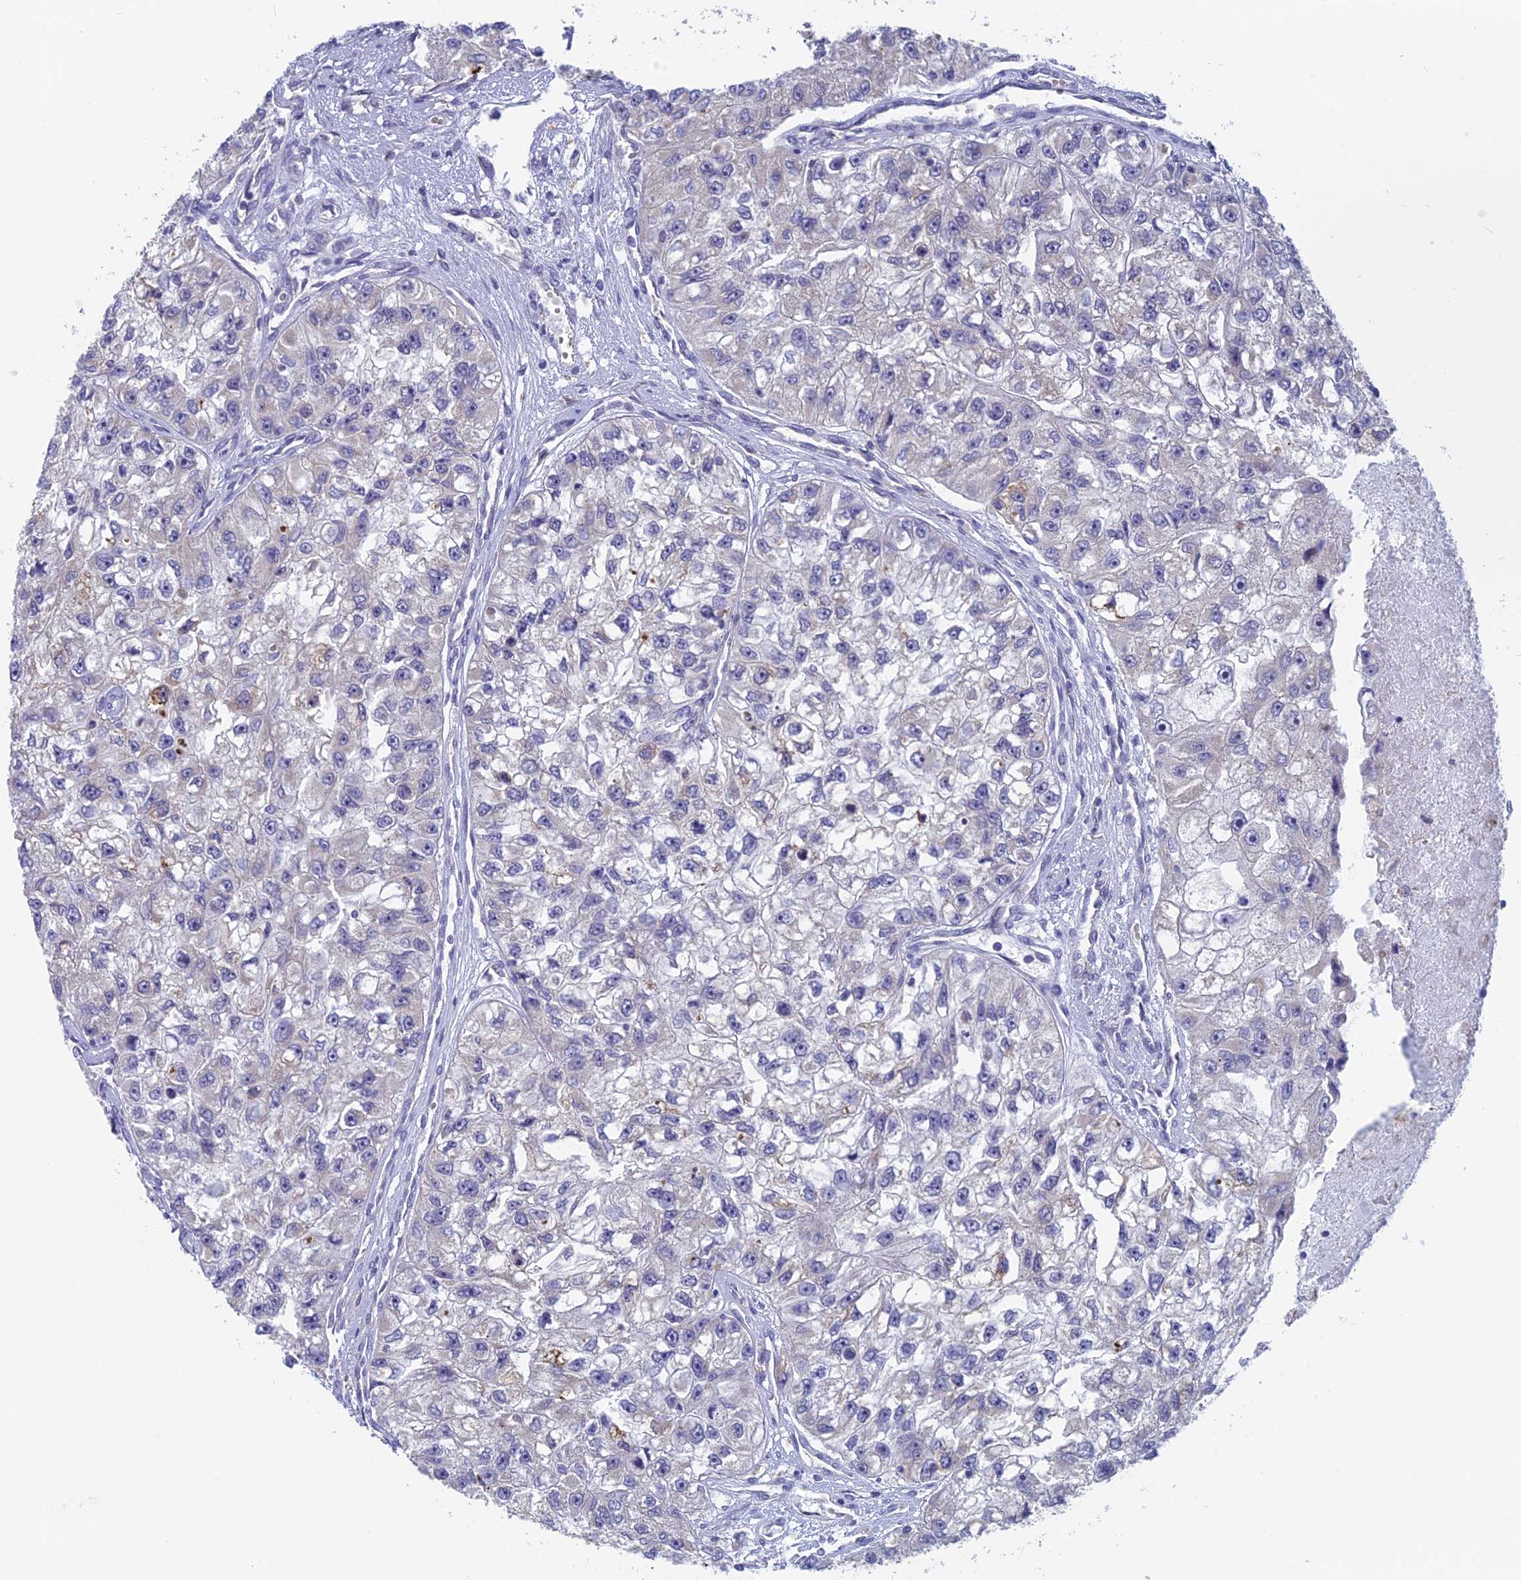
{"staining": {"intensity": "negative", "quantity": "none", "location": "none"}, "tissue": "renal cancer", "cell_type": "Tumor cells", "image_type": "cancer", "snomed": [{"axis": "morphology", "description": "Adenocarcinoma, NOS"}, {"axis": "topography", "description": "Kidney"}], "caption": "Immunohistochemistry (IHC) of renal cancer (adenocarcinoma) displays no positivity in tumor cells.", "gene": "MRI1", "patient": {"sex": "male", "age": 63}}